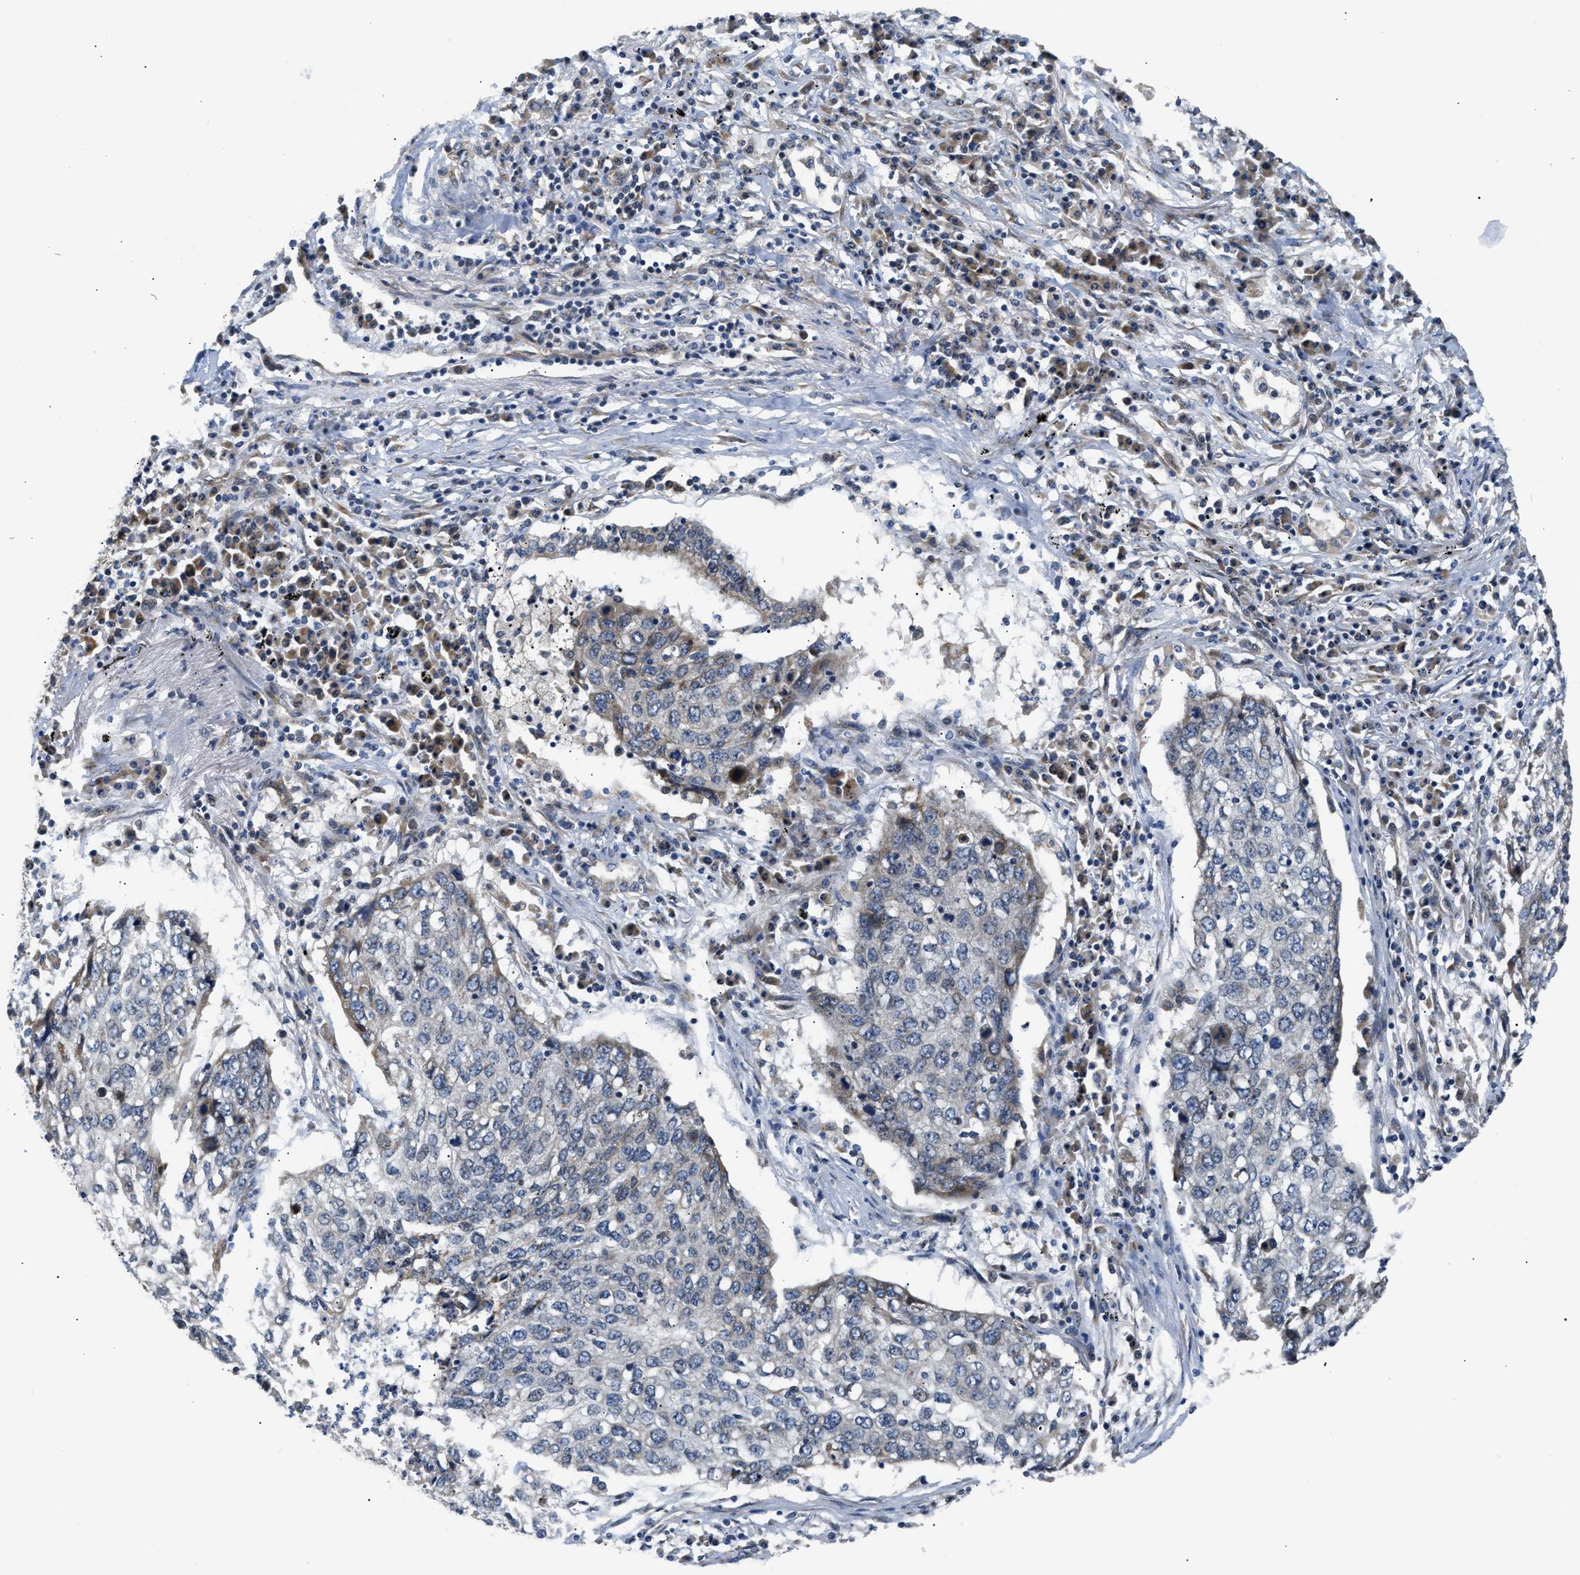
{"staining": {"intensity": "negative", "quantity": "none", "location": "none"}, "tissue": "lung cancer", "cell_type": "Tumor cells", "image_type": "cancer", "snomed": [{"axis": "morphology", "description": "Squamous cell carcinoma, NOS"}, {"axis": "topography", "description": "Lung"}], "caption": "Tumor cells show no significant staining in lung squamous cell carcinoma.", "gene": "TNIP2", "patient": {"sex": "female", "age": 63}}